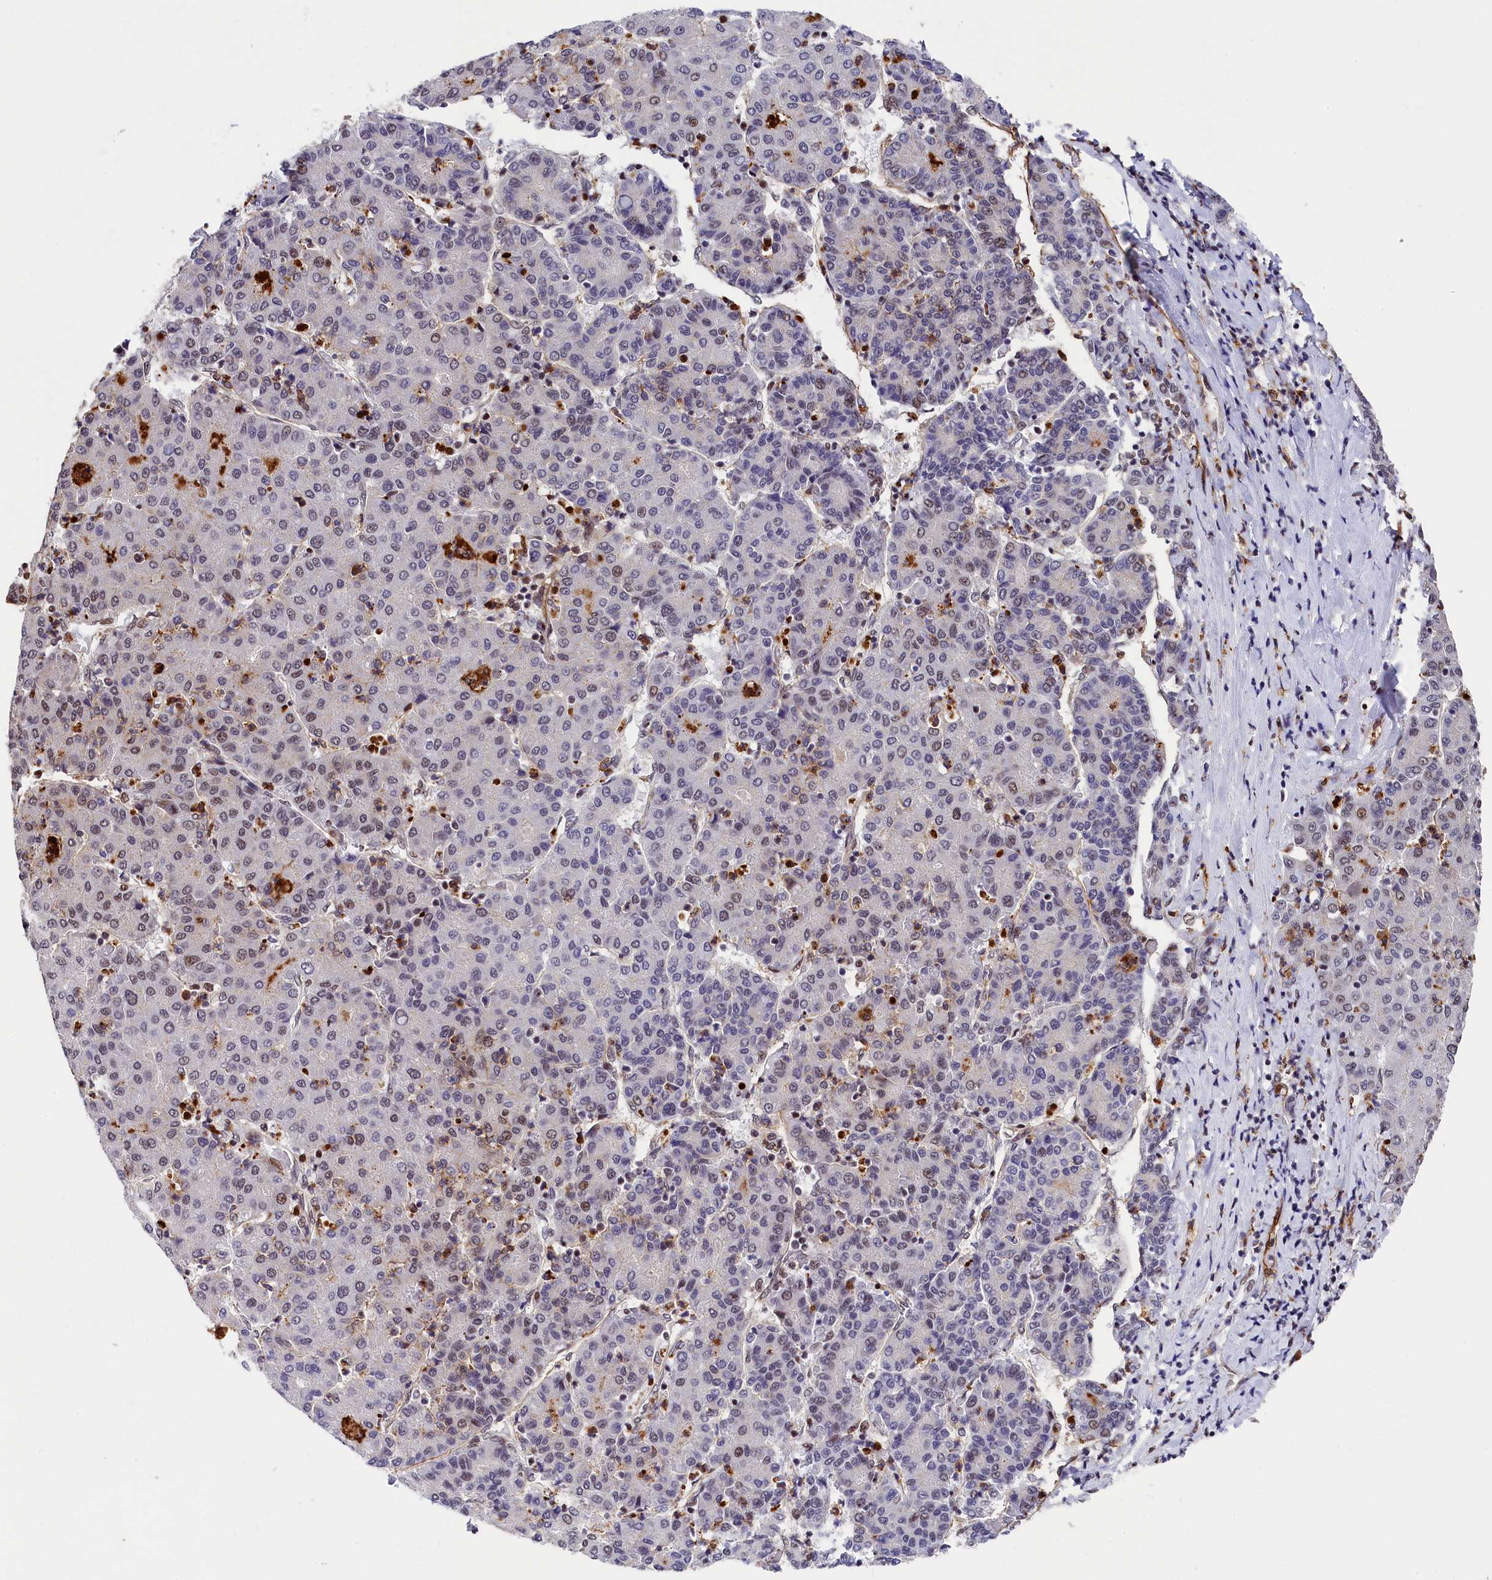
{"staining": {"intensity": "weak", "quantity": "<25%", "location": "nuclear"}, "tissue": "liver cancer", "cell_type": "Tumor cells", "image_type": "cancer", "snomed": [{"axis": "morphology", "description": "Carcinoma, Hepatocellular, NOS"}, {"axis": "topography", "description": "Liver"}], "caption": "Immunohistochemical staining of liver cancer (hepatocellular carcinoma) exhibits no significant expression in tumor cells.", "gene": "ADIG", "patient": {"sex": "male", "age": 65}}